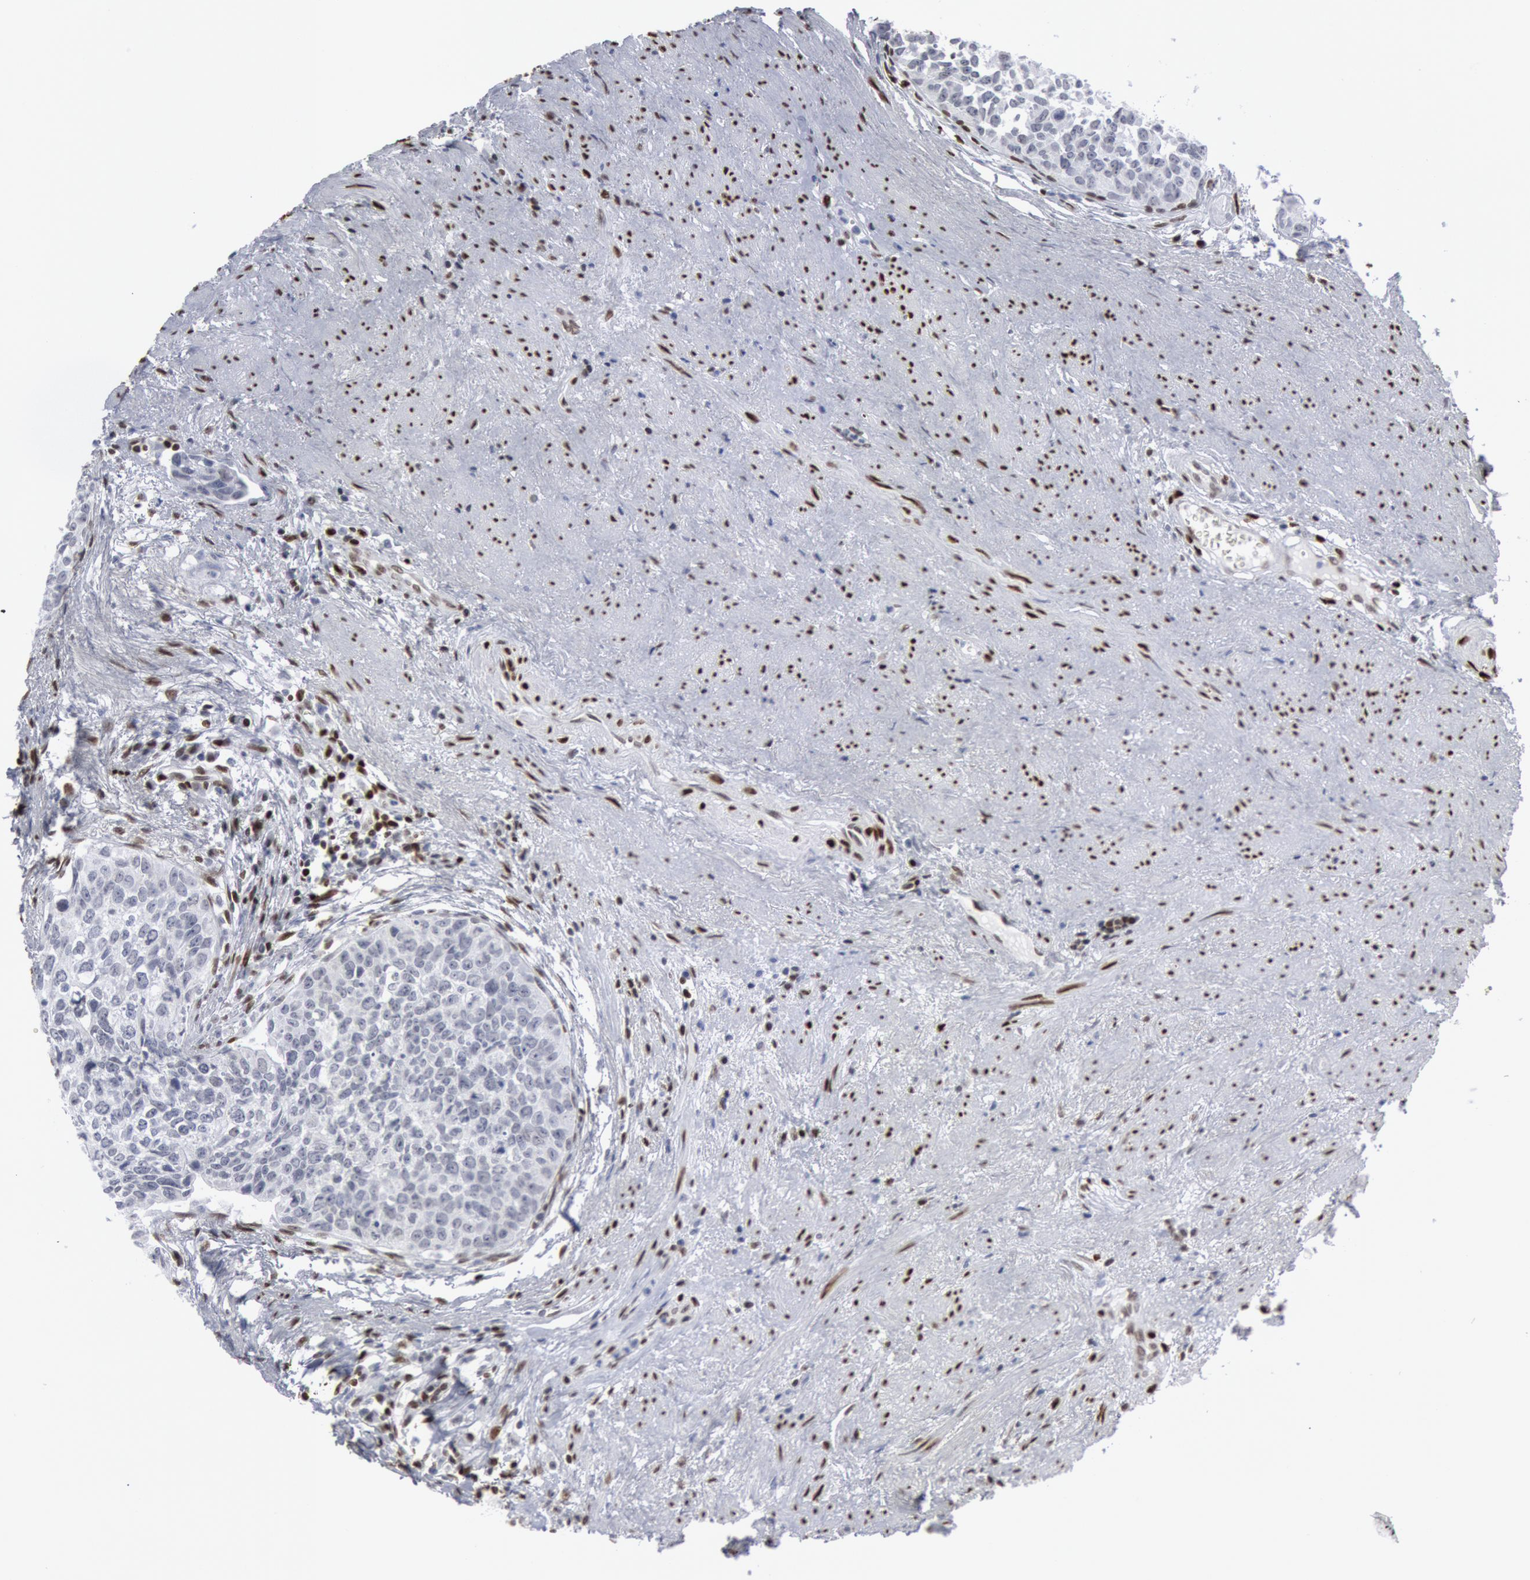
{"staining": {"intensity": "negative", "quantity": "none", "location": "none"}, "tissue": "urothelial cancer", "cell_type": "Tumor cells", "image_type": "cancer", "snomed": [{"axis": "morphology", "description": "Urothelial carcinoma, High grade"}, {"axis": "topography", "description": "Urinary bladder"}], "caption": "Tumor cells are negative for protein expression in human urothelial cancer.", "gene": "MECP2", "patient": {"sex": "male", "age": 81}}